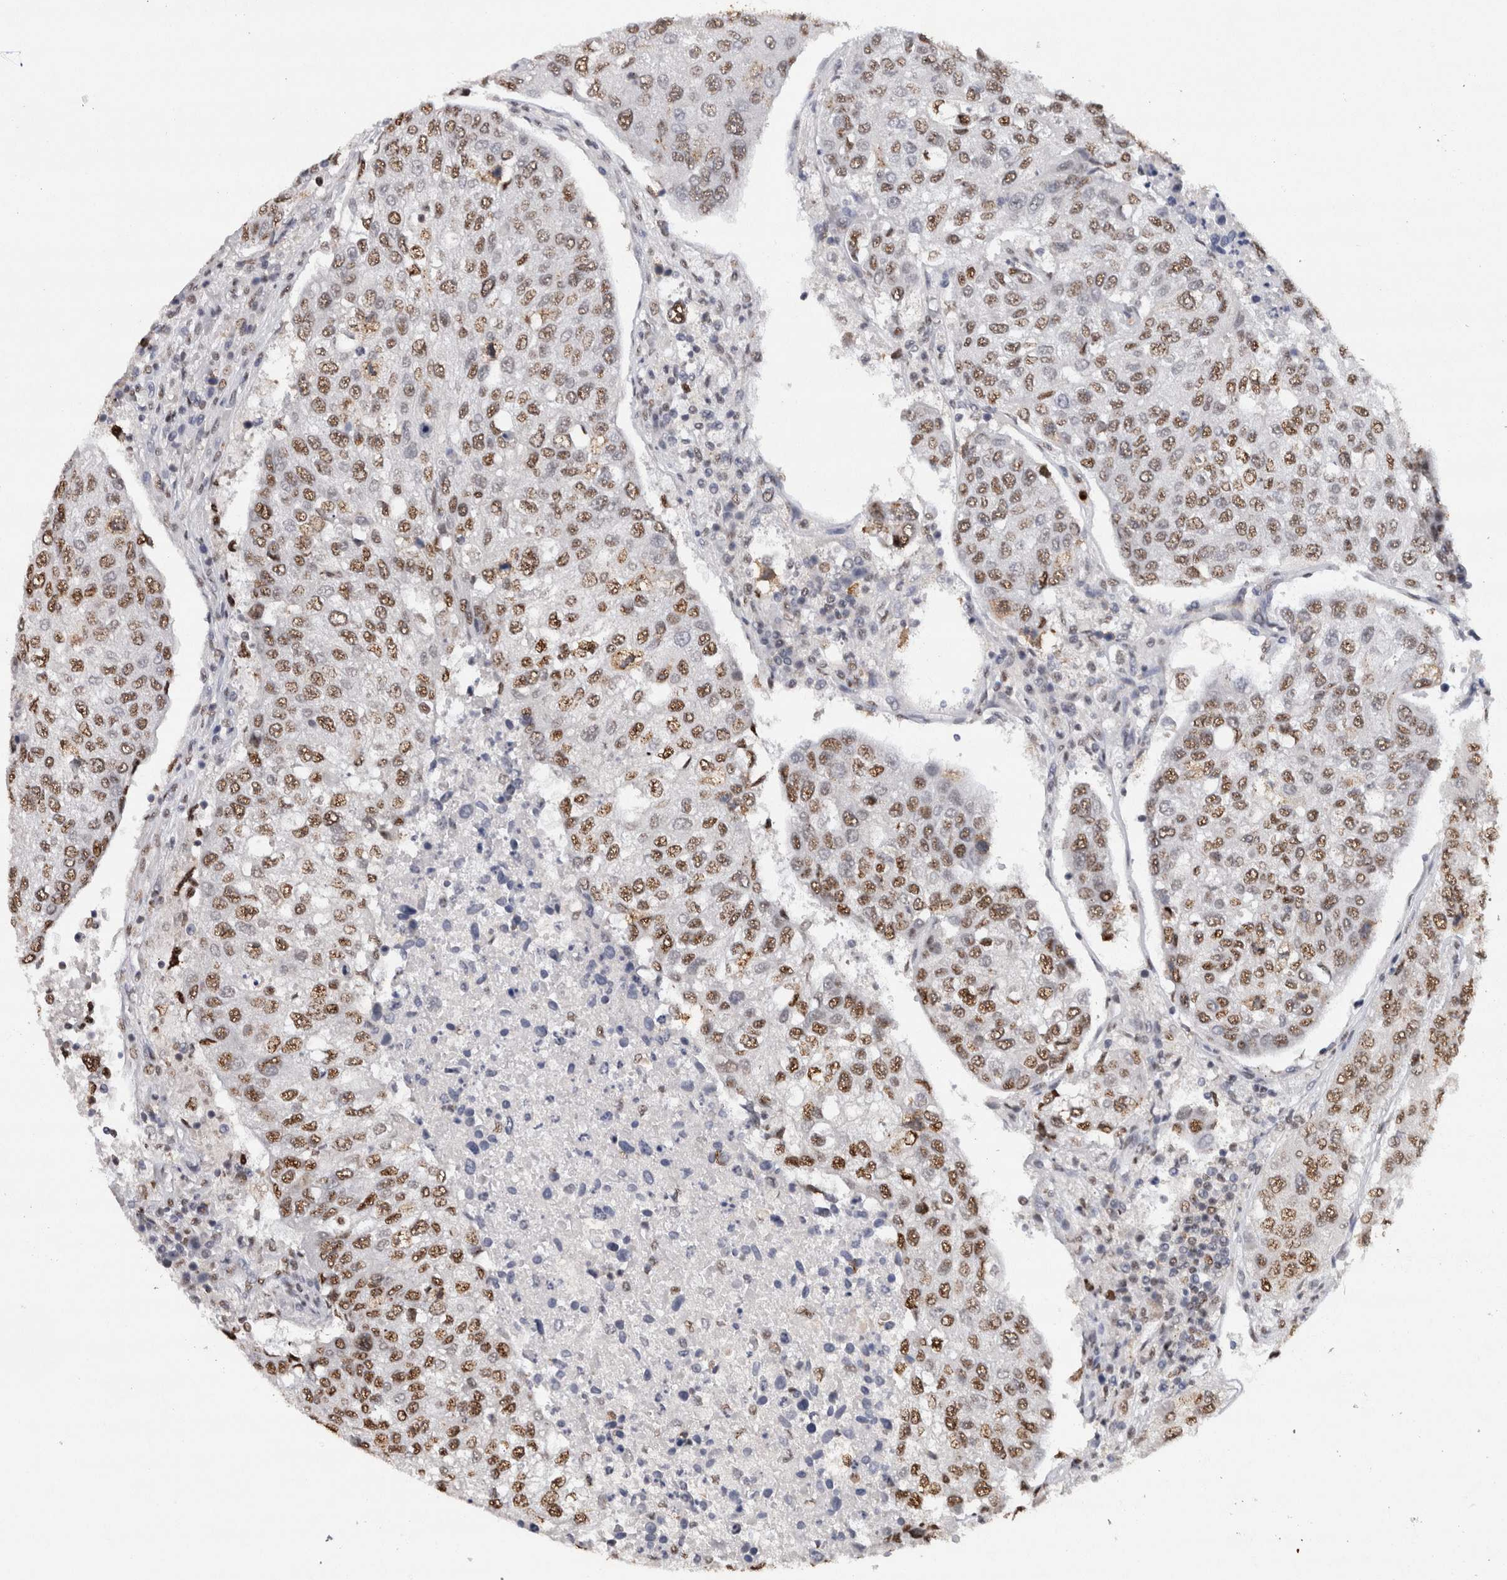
{"staining": {"intensity": "weak", "quantity": ">75%", "location": "nuclear"}, "tissue": "urothelial cancer", "cell_type": "Tumor cells", "image_type": "cancer", "snomed": [{"axis": "morphology", "description": "Urothelial carcinoma, High grade"}, {"axis": "topography", "description": "Lymph node"}, {"axis": "topography", "description": "Urinary bladder"}], "caption": "Protein expression analysis of urothelial cancer shows weak nuclear staining in about >75% of tumor cells.", "gene": "RPS6KA2", "patient": {"sex": "male", "age": 51}}